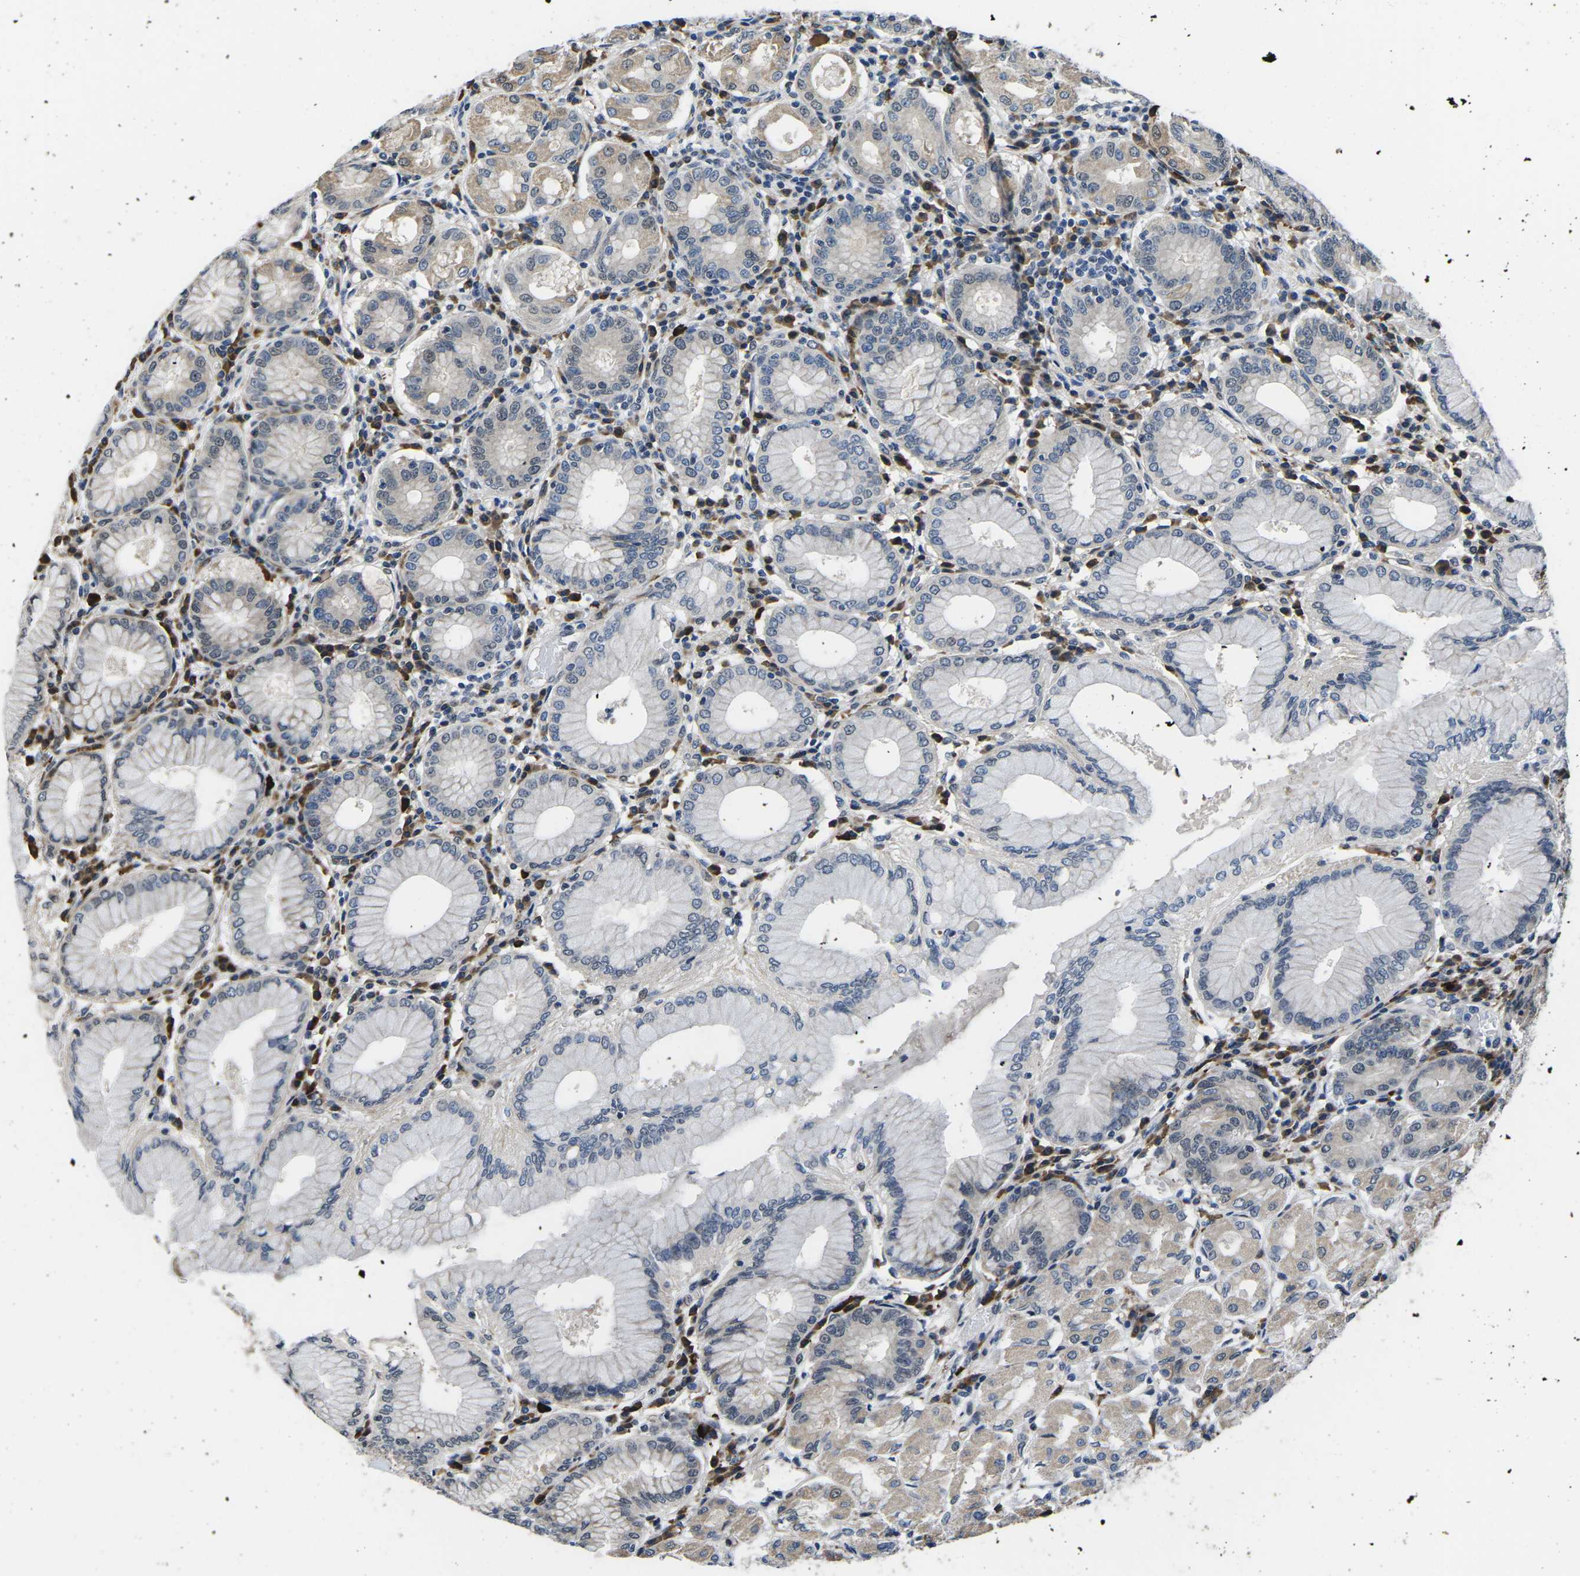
{"staining": {"intensity": "moderate", "quantity": "<25%", "location": "cytoplasmic/membranous"}, "tissue": "stomach", "cell_type": "Glandular cells", "image_type": "normal", "snomed": [{"axis": "morphology", "description": "Normal tissue, NOS"}, {"axis": "topography", "description": "Stomach"}, {"axis": "topography", "description": "Stomach, lower"}], "caption": "Glandular cells show low levels of moderate cytoplasmic/membranous staining in approximately <25% of cells in unremarkable stomach.", "gene": "CCNE1", "patient": {"sex": "female", "age": 56}}